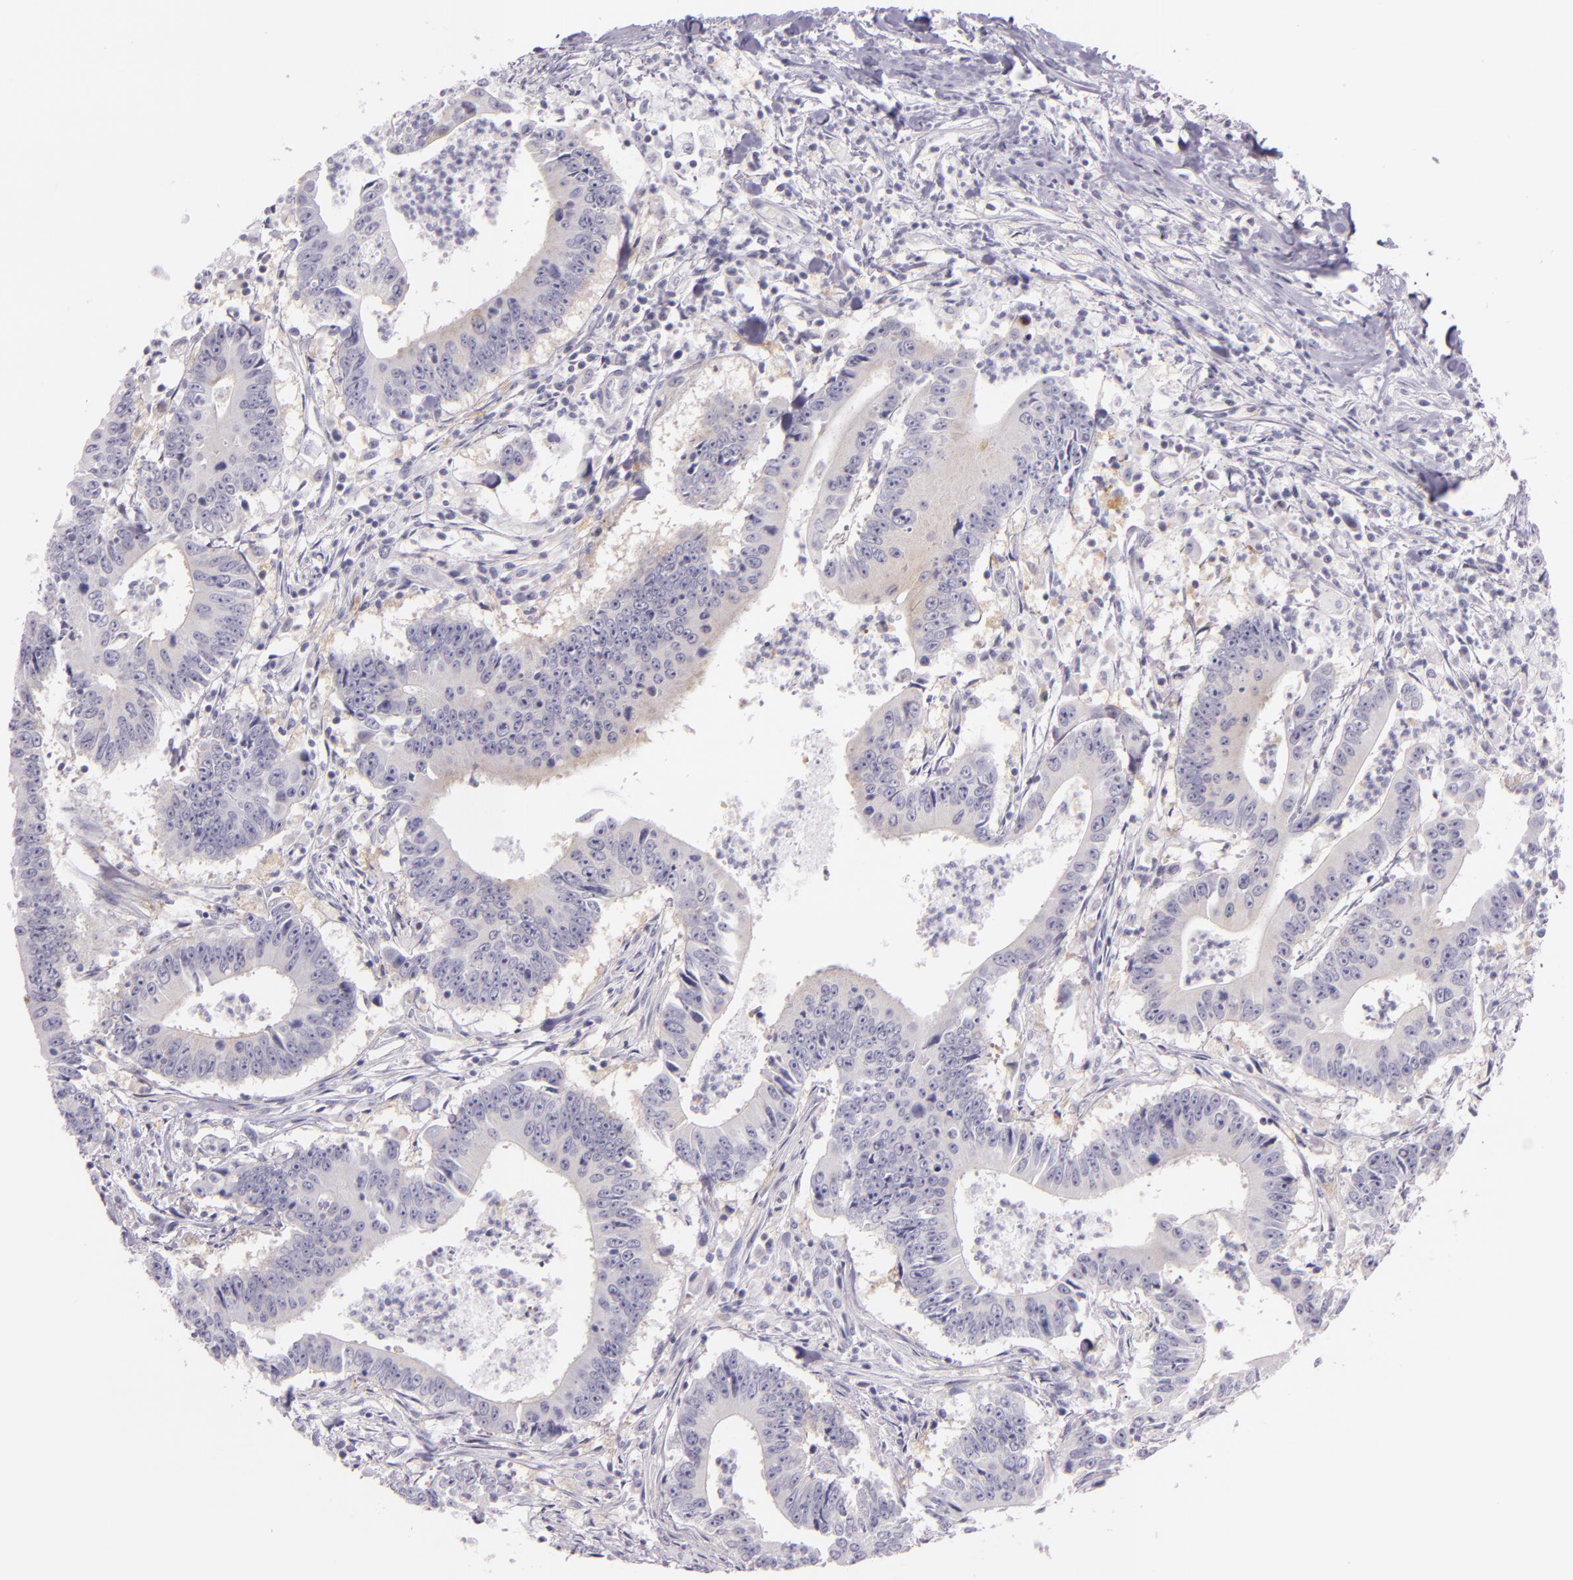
{"staining": {"intensity": "negative", "quantity": "none", "location": "none"}, "tissue": "colorectal cancer", "cell_type": "Tumor cells", "image_type": "cancer", "snomed": [{"axis": "morphology", "description": "Adenocarcinoma, NOS"}, {"axis": "topography", "description": "Colon"}], "caption": "This image is of colorectal adenocarcinoma stained with IHC to label a protein in brown with the nuclei are counter-stained blue. There is no positivity in tumor cells.", "gene": "HSP90AA1", "patient": {"sex": "male", "age": 55}}